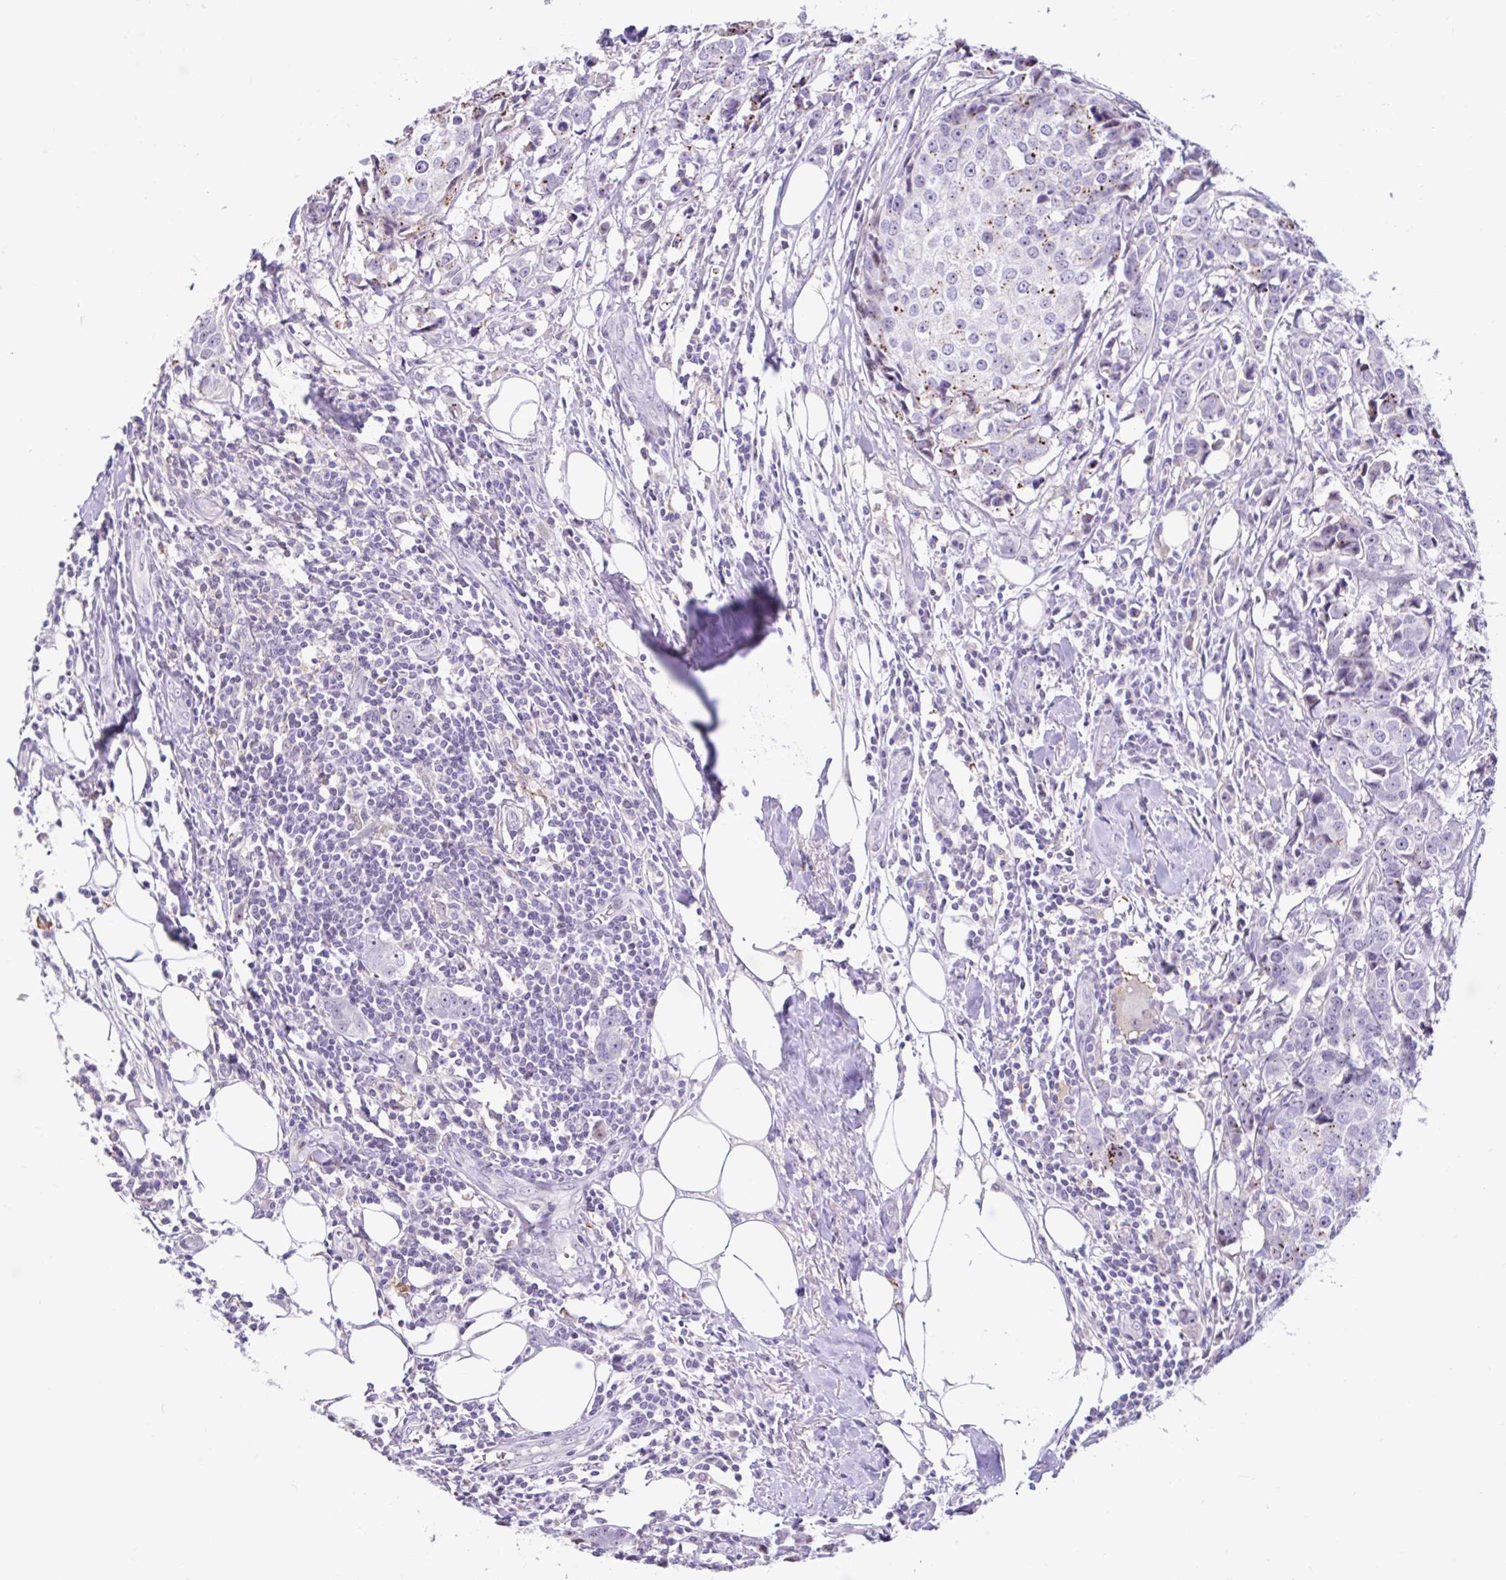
{"staining": {"intensity": "negative", "quantity": "none", "location": "none"}, "tissue": "breast cancer", "cell_type": "Tumor cells", "image_type": "cancer", "snomed": [{"axis": "morphology", "description": "Duct carcinoma"}, {"axis": "topography", "description": "Breast"}], "caption": "Immunohistochemistry histopathology image of human infiltrating ductal carcinoma (breast) stained for a protein (brown), which exhibits no positivity in tumor cells. The staining was performed using DAB to visualize the protein expression in brown, while the nuclei were stained in blue with hematoxylin (Magnification: 20x).", "gene": "NHLH2", "patient": {"sex": "female", "age": 80}}